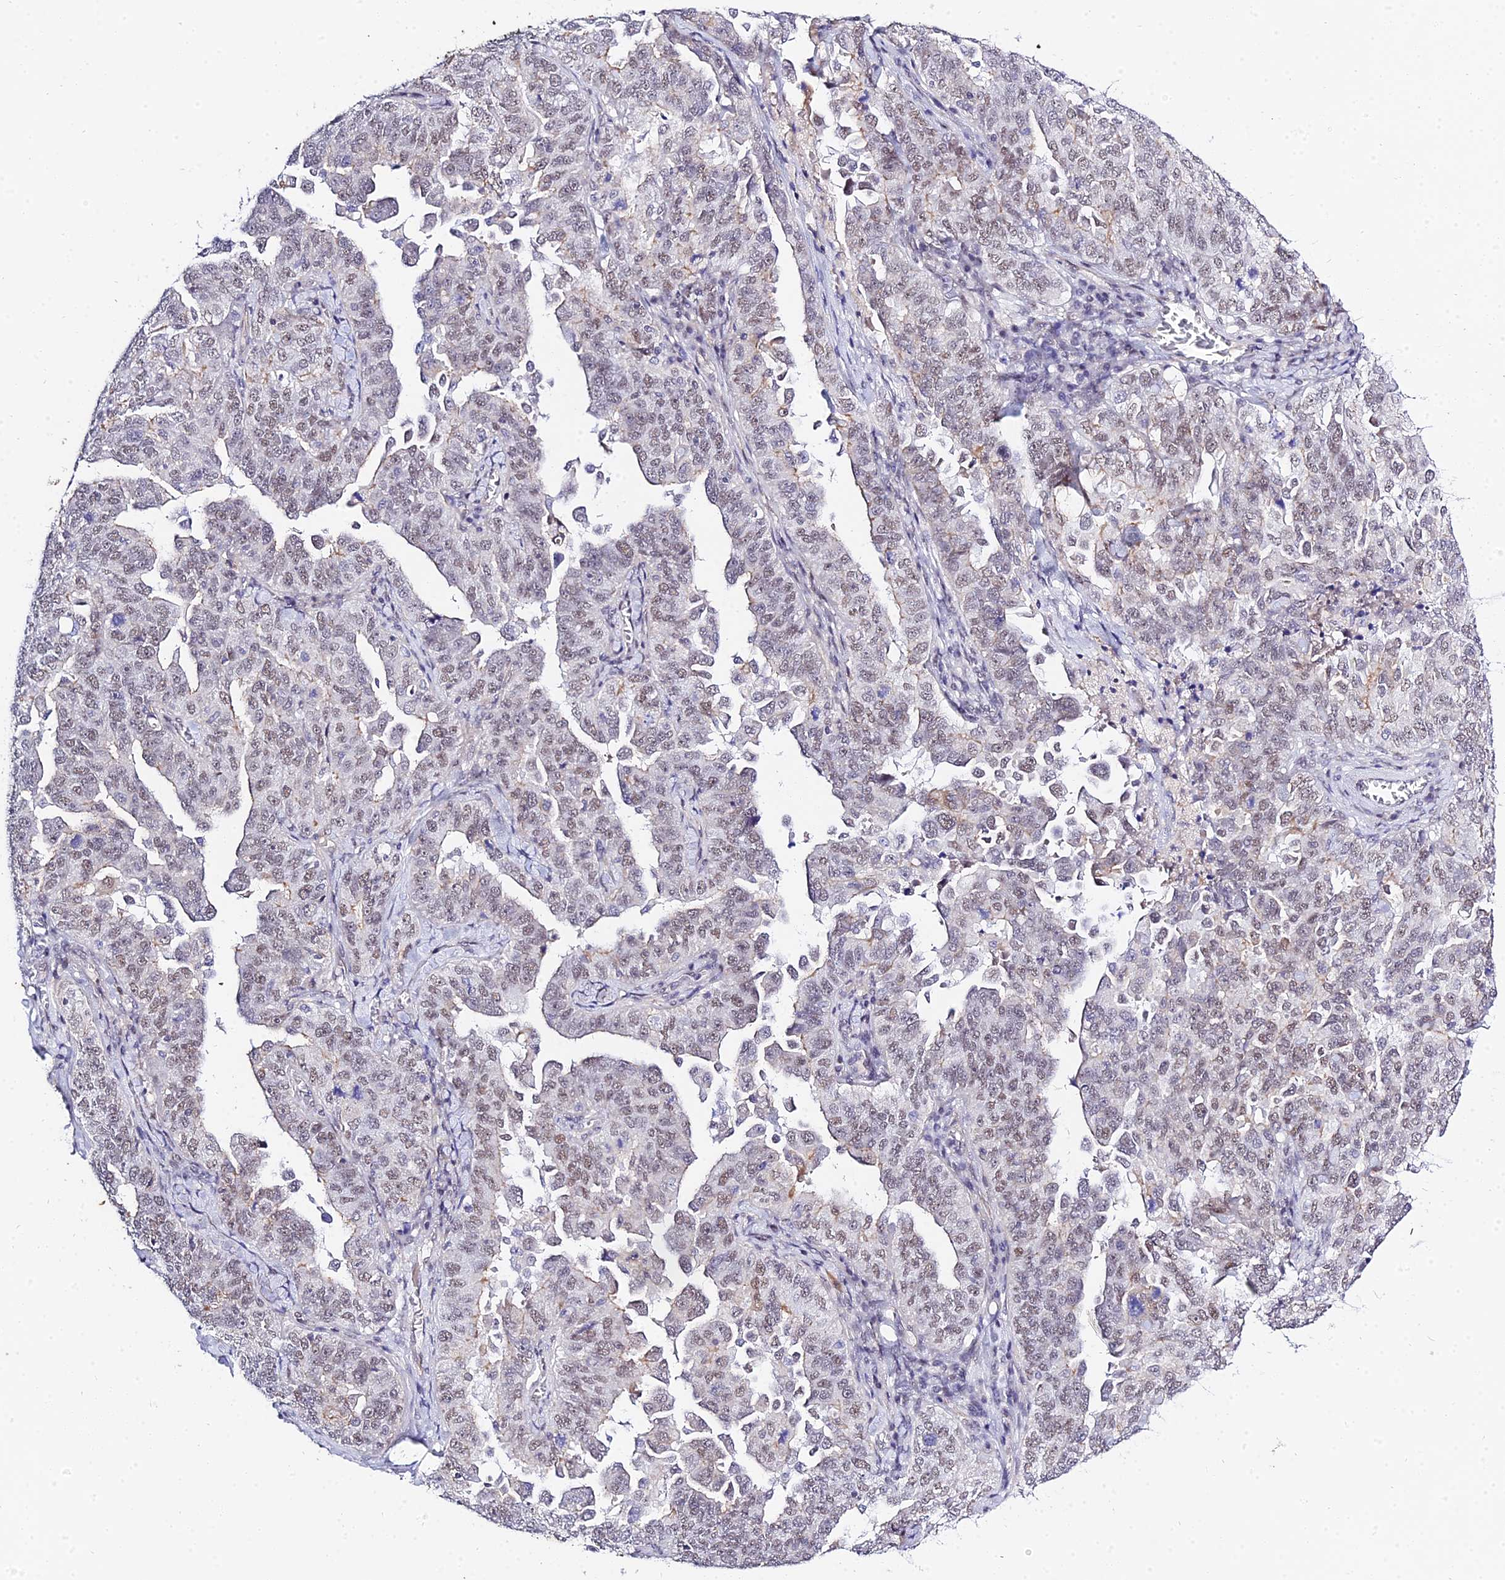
{"staining": {"intensity": "weak", "quantity": "25%-75%", "location": "nuclear"}, "tissue": "ovarian cancer", "cell_type": "Tumor cells", "image_type": "cancer", "snomed": [{"axis": "morphology", "description": "Carcinoma, endometroid"}, {"axis": "topography", "description": "Ovary"}], "caption": "A photomicrograph of human ovarian endometroid carcinoma stained for a protein exhibits weak nuclear brown staining in tumor cells.", "gene": "ZNF628", "patient": {"sex": "female", "age": 62}}